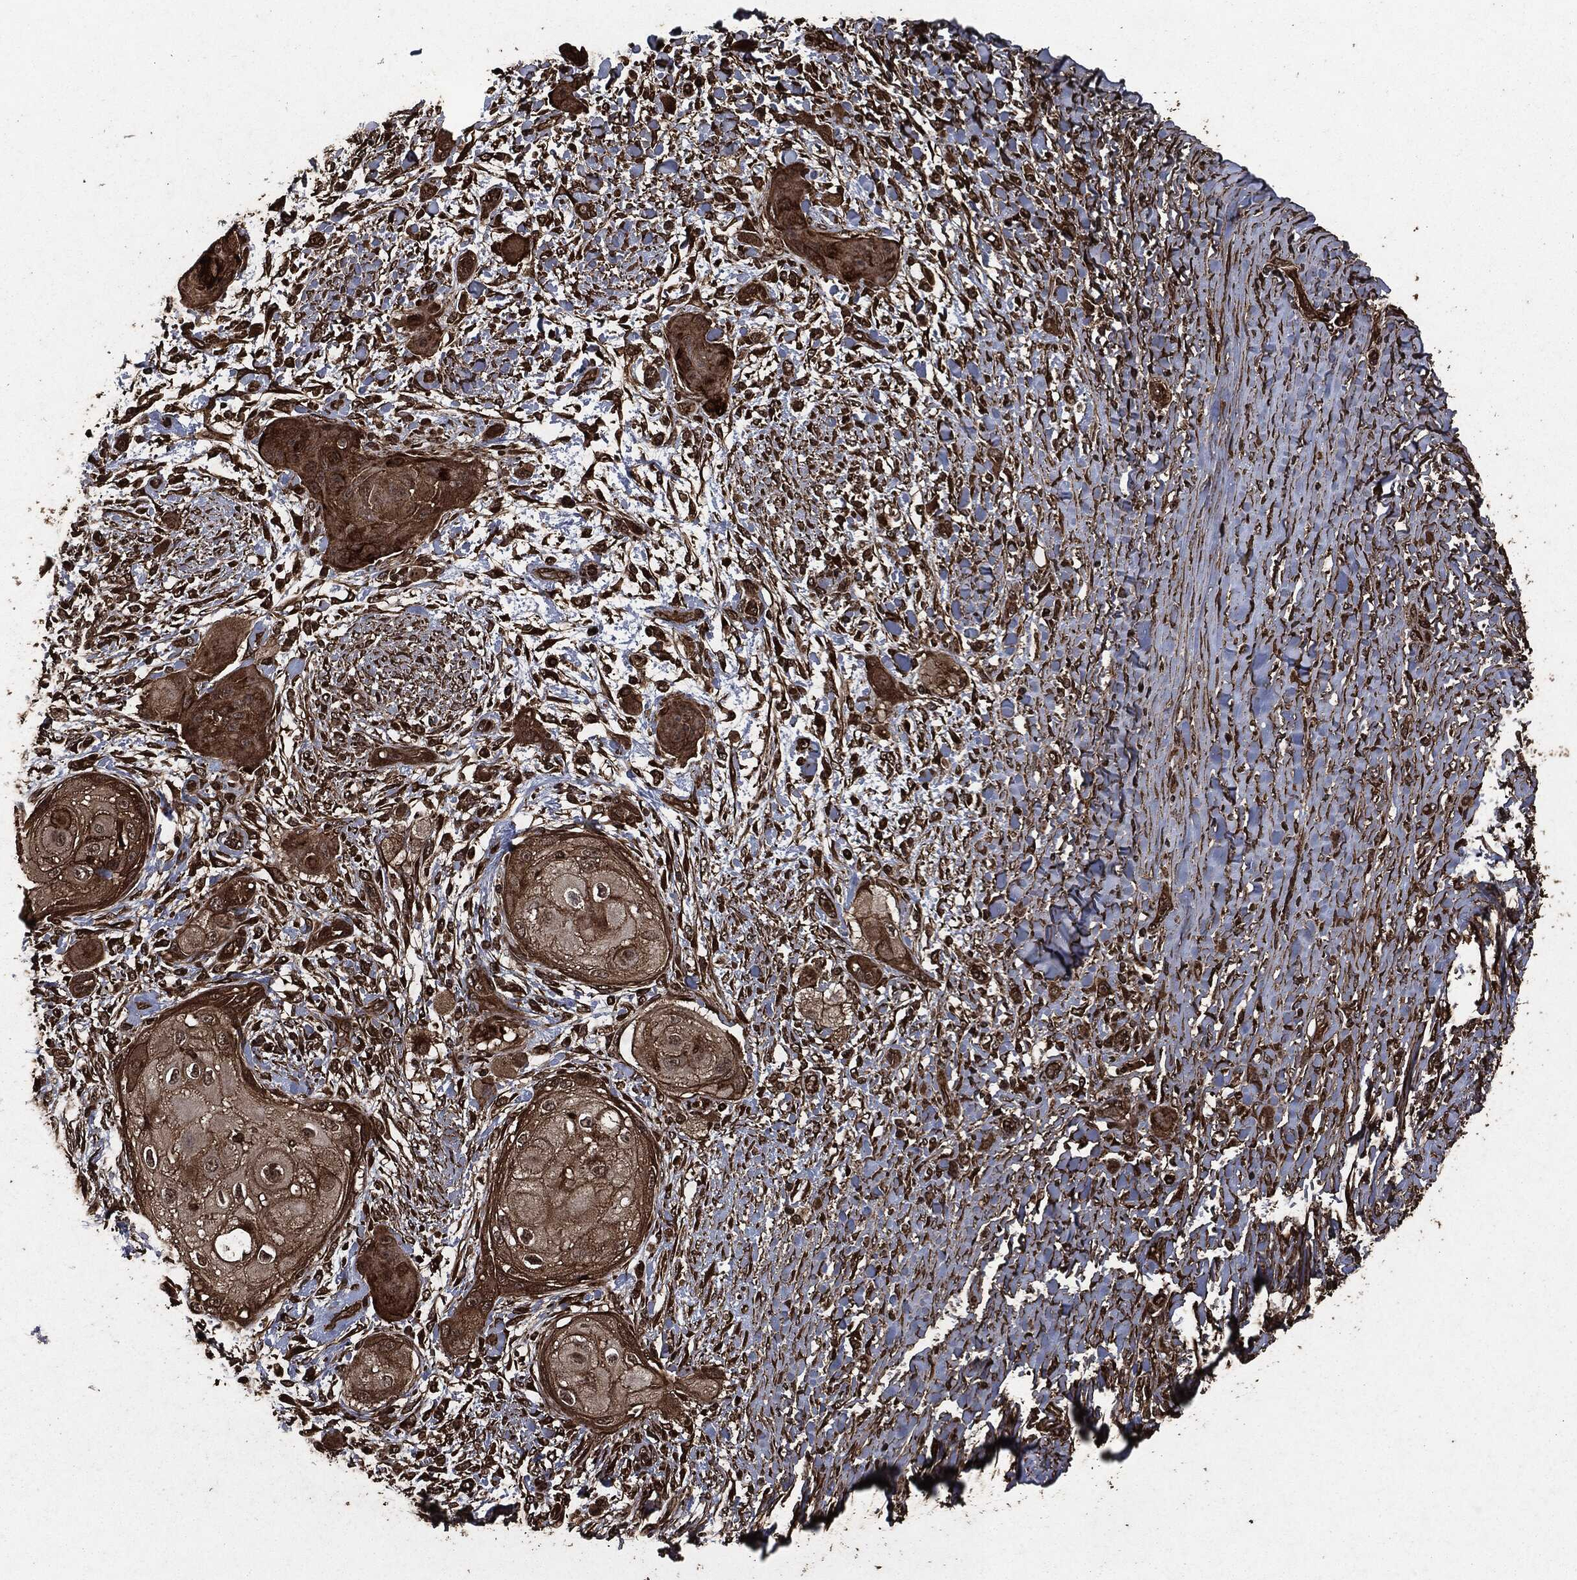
{"staining": {"intensity": "strong", "quantity": "25%-75%", "location": "cytoplasmic/membranous"}, "tissue": "skin cancer", "cell_type": "Tumor cells", "image_type": "cancer", "snomed": [{"axis": "morphology", "description": "Squamous cell carcinoma, NOS"}, {"axis": "topography", "description": "Skin"}], "caption": "Tumor cells show high levels of strong cytoplasmic/membranous positivity in approximately 25%-75% of cells in squamous cell carcinoma (skin). The protein of interest is shown in brown color, while the nuclei are stained blue.", "gene": "HRAS", "patient": {"sex": "male", "age": 62}}